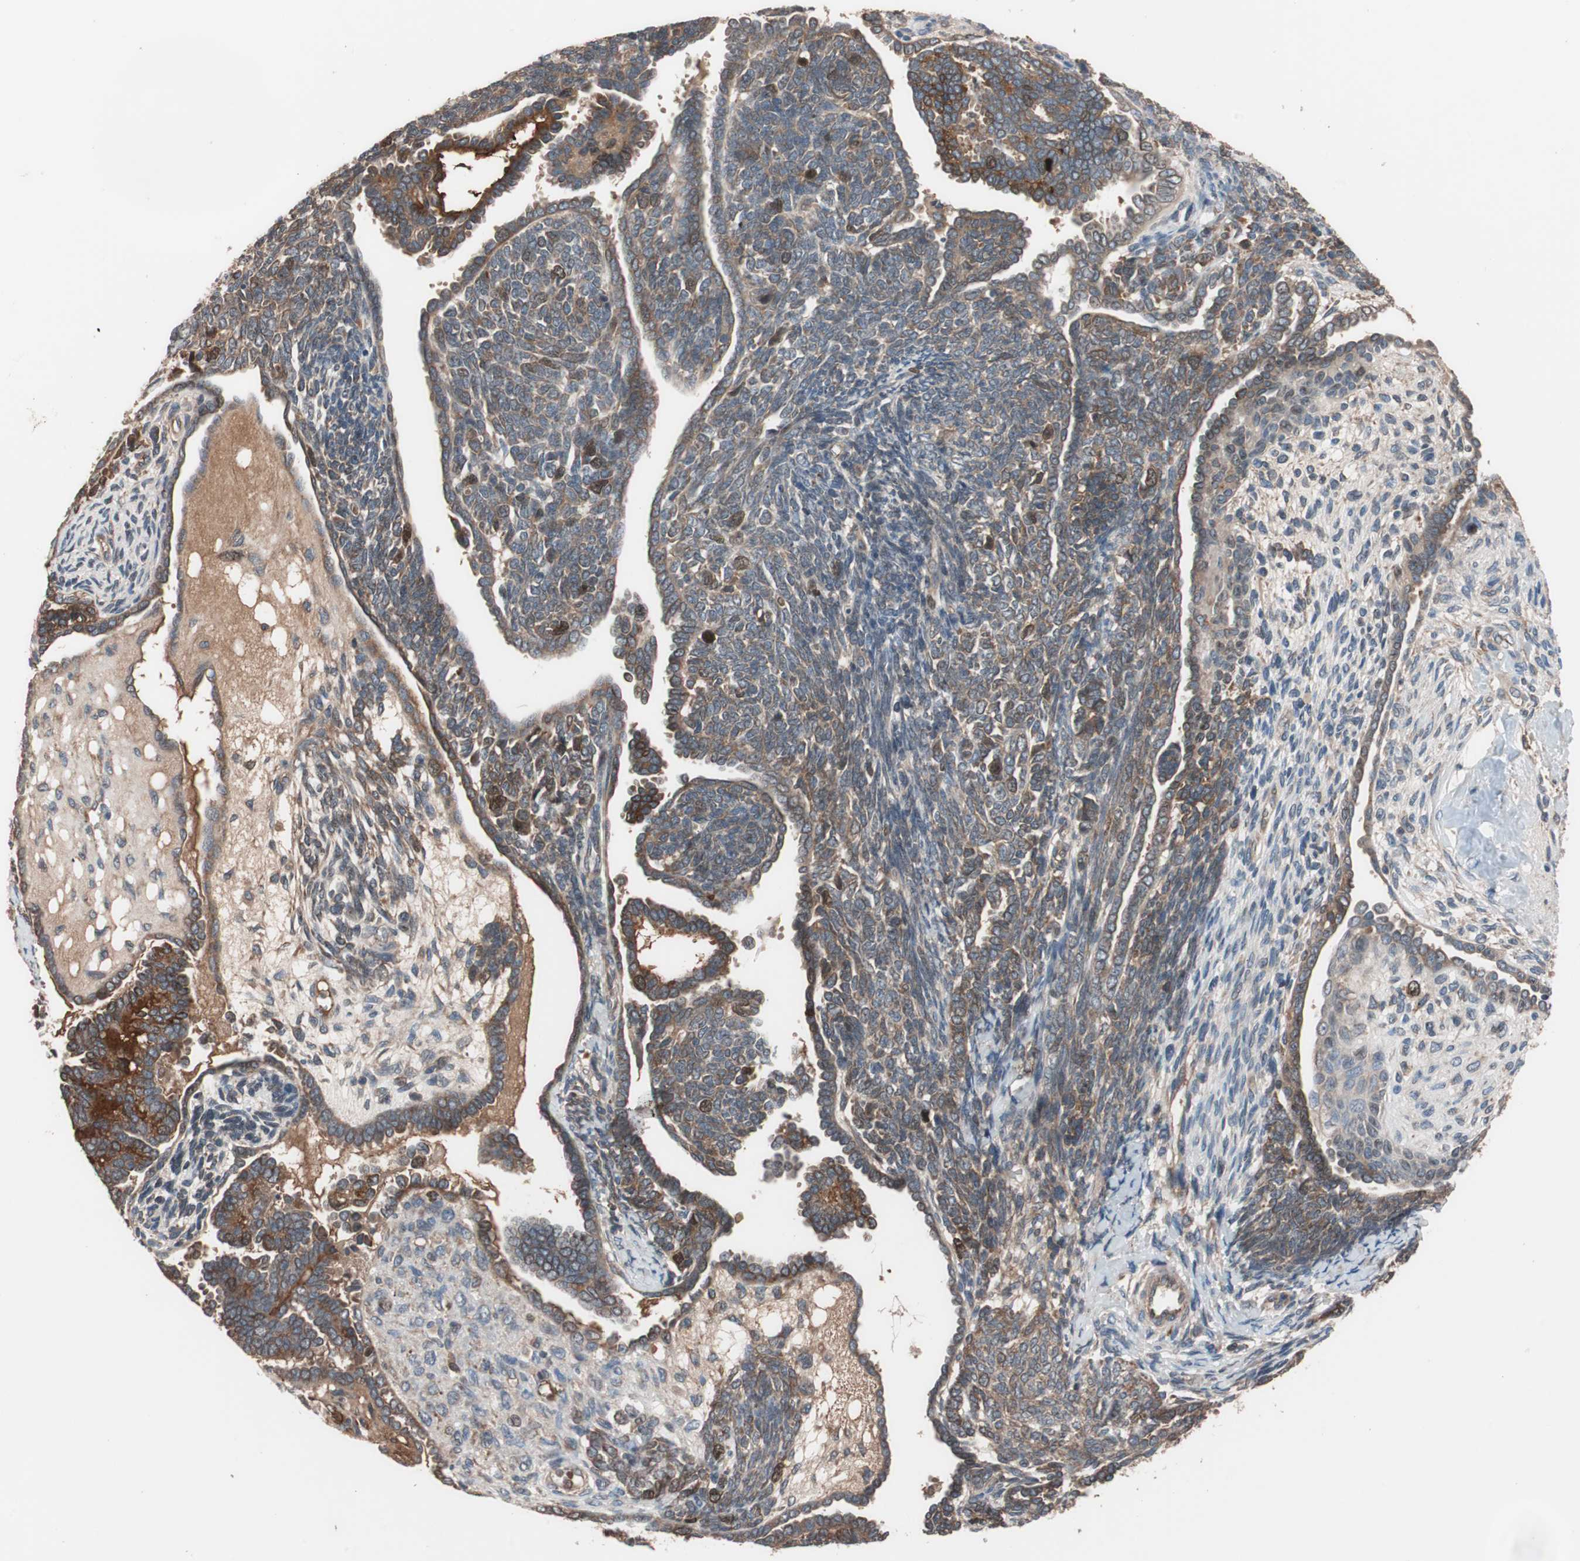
{"staining": {"intensity": "strong", "quantity": ">75%", "location": "cytoplasmic/membranous"}, "tissue": "endometrial cancer", "cell_type": "Tumor cells", "image_type": "cancer", "snomed": [{"axis": "morphology", "description": "Neoplasm, malignant, NOS"}, {"axis": "topography", "description": "Endometrium"}], "caption": "Endometrial malignant neoplasm stained with a protein marker displays strong staining in tumor cells.", "gene": "SDC4", "patient": {"sex": "female", "age": 74}}